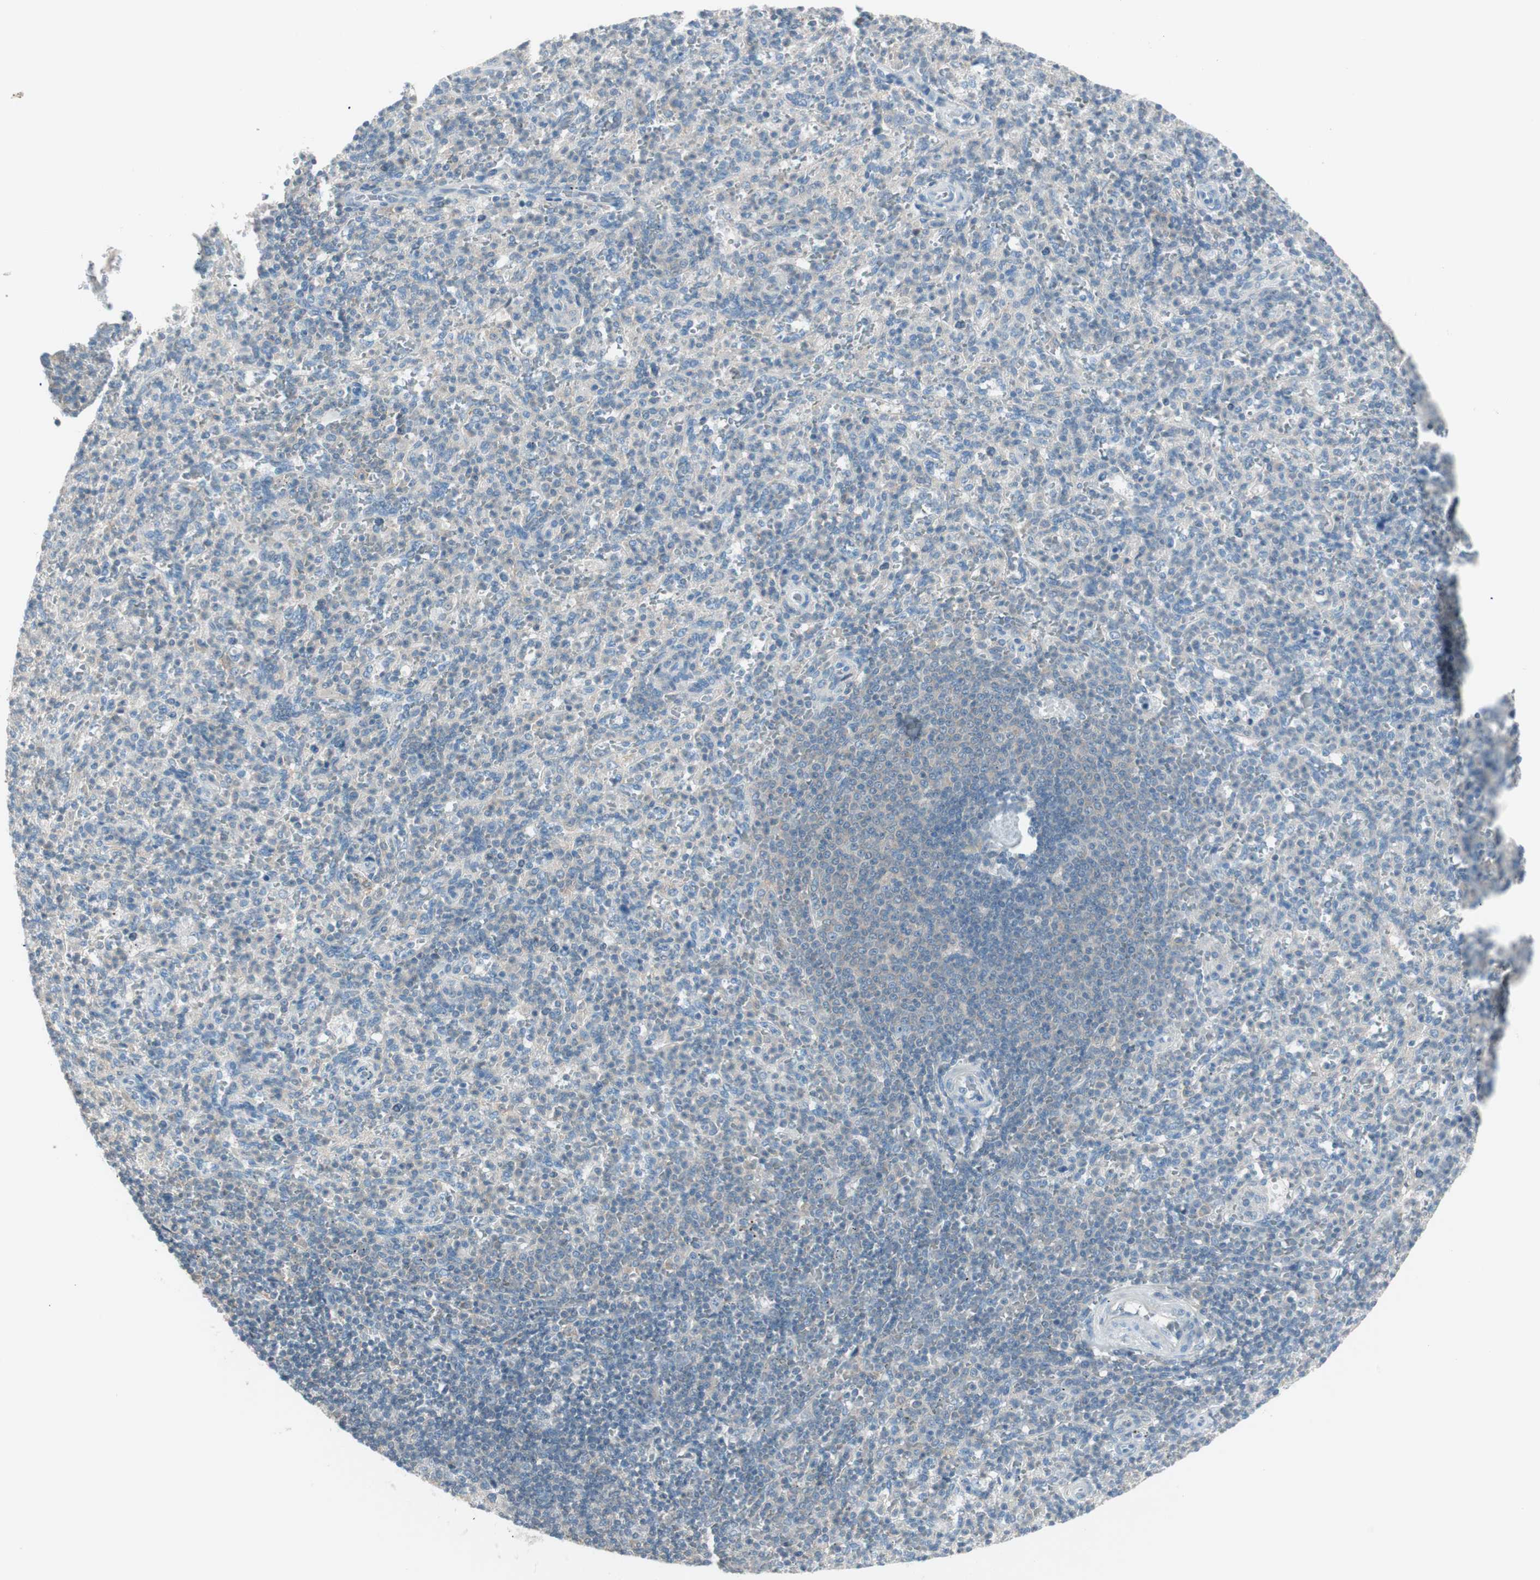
{"staining": {"intensity": "negative", "quantity": "none", "location": "none"}, "tissue": "spleen", "cell_type": "Cells in red pulp", "image_type": "normal", "snomed": [{"axis": "morphology", "description": "Normal tissue, NOS"}, {"axis": "topography", "description": "Spleen"}], "caption": "This is an immunohistochemistry micrograph of benign spleen. There is no staining in cells in red pulp.", "gene": "ITLN2", "patient": {"sex": "male", "age": 36}}